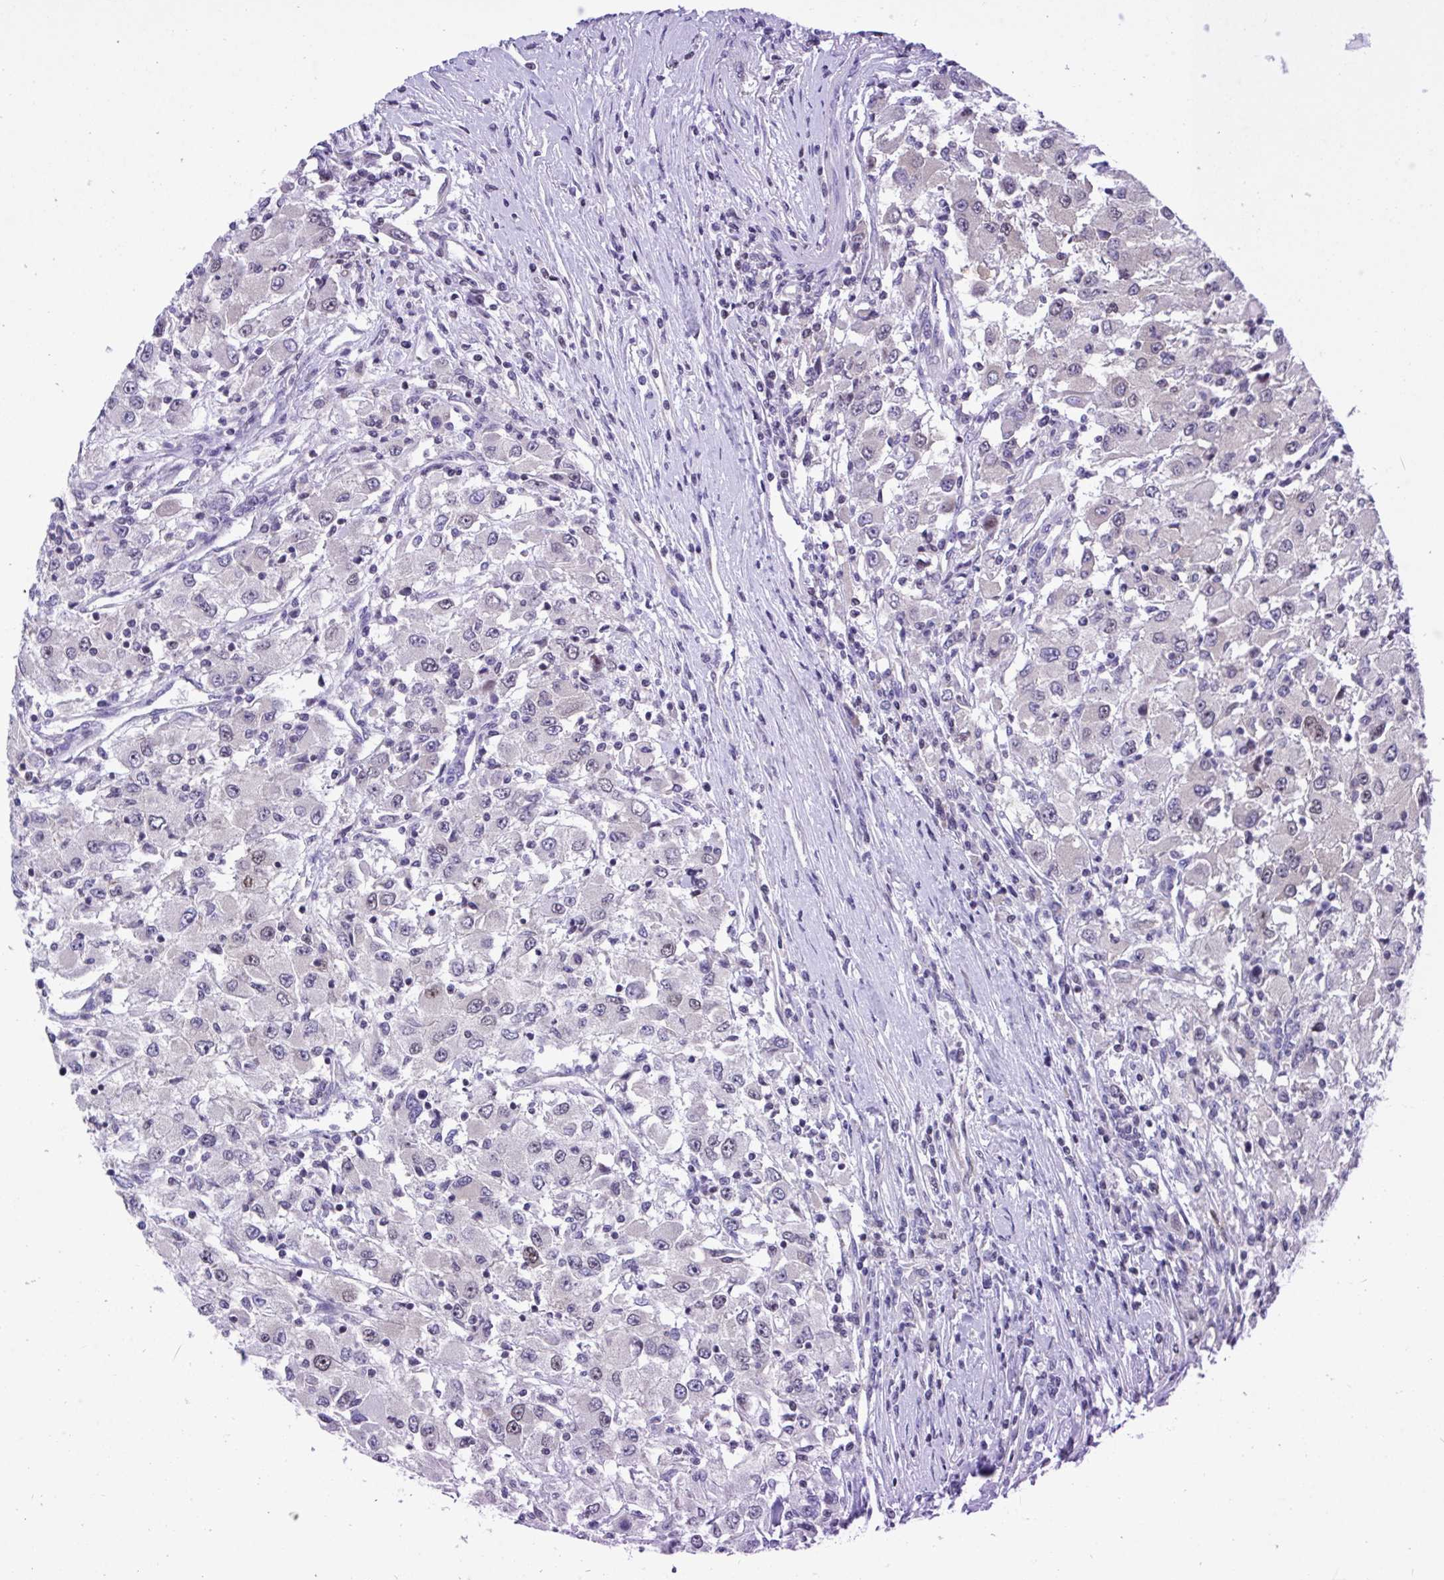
{"staining": {"intensity": "negative", "quantity": "none", "location": "none"}, "tissue": "renal cancer", "cell_type": "Tumor cells", "image_type": "cancer", "snomed": [{"axis": "morphology", "description": "Adenocarcinoma, NOS"}, {"axis": "topography", "description": "Kidney"}], "caption": "Micrograph shows no significant protein positivity in tumor cells of renal cancer (adenocarcinoma).", "gene": "SNX11", "patient": {"sex": "female", "age": 67}}